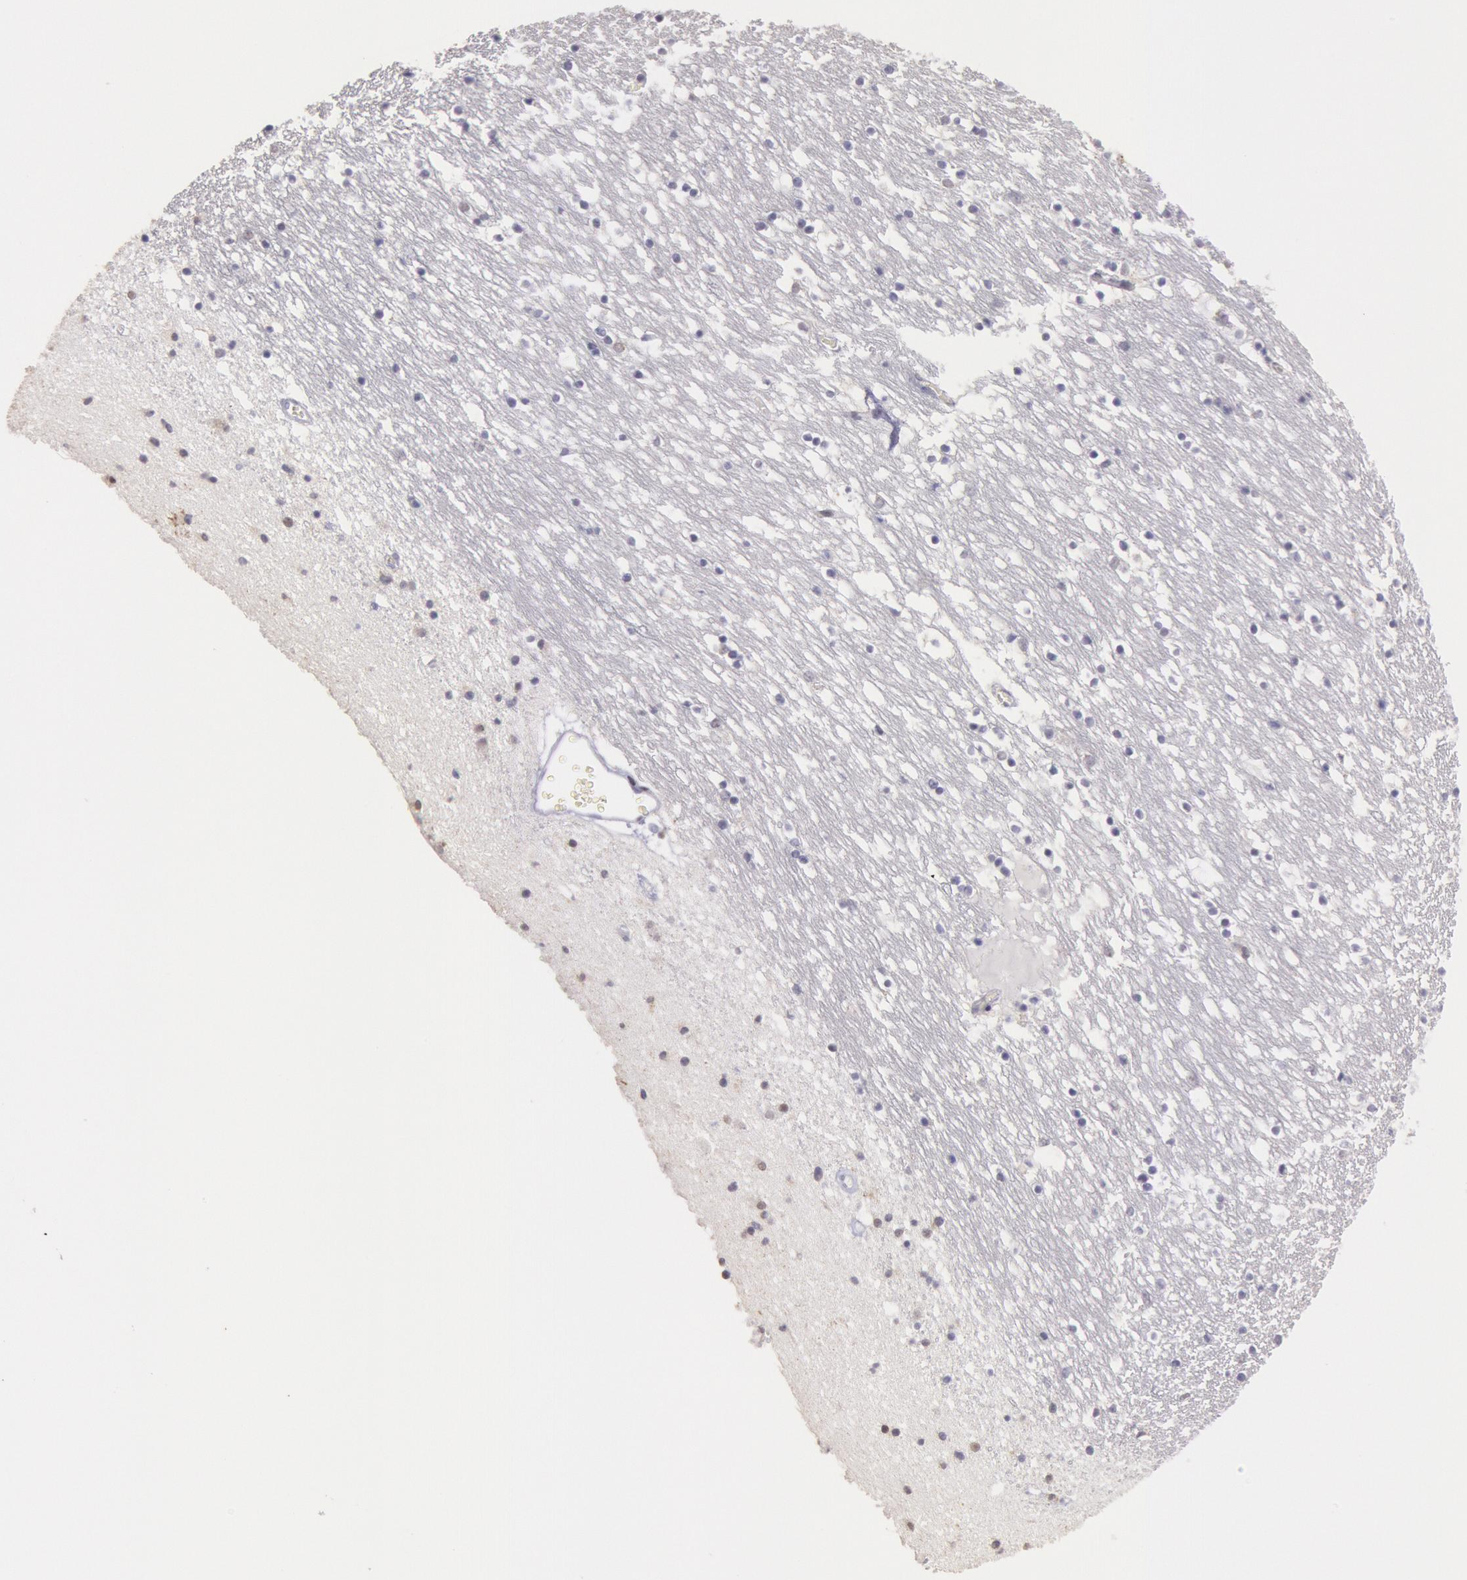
{"staining": {"intensity": "negative", "quantity": "none", "location": "none"}, "tissue": "caudate", "cell_type": "Glial cells", "image_type": "normal", "snomed": [{"axis": "morphology", "description": "Normal tissue, NOS"}, {"axis": "topography", "description": "Lateral ventricle wall"}], "caption": "Immunohistochemical staining of benign caudate shows no significant expression in glial cells. (IHC, brightfield microscopy, high magnification).", "gene": "FRMD6", "patient": {"sex": "male", "age": 45}}